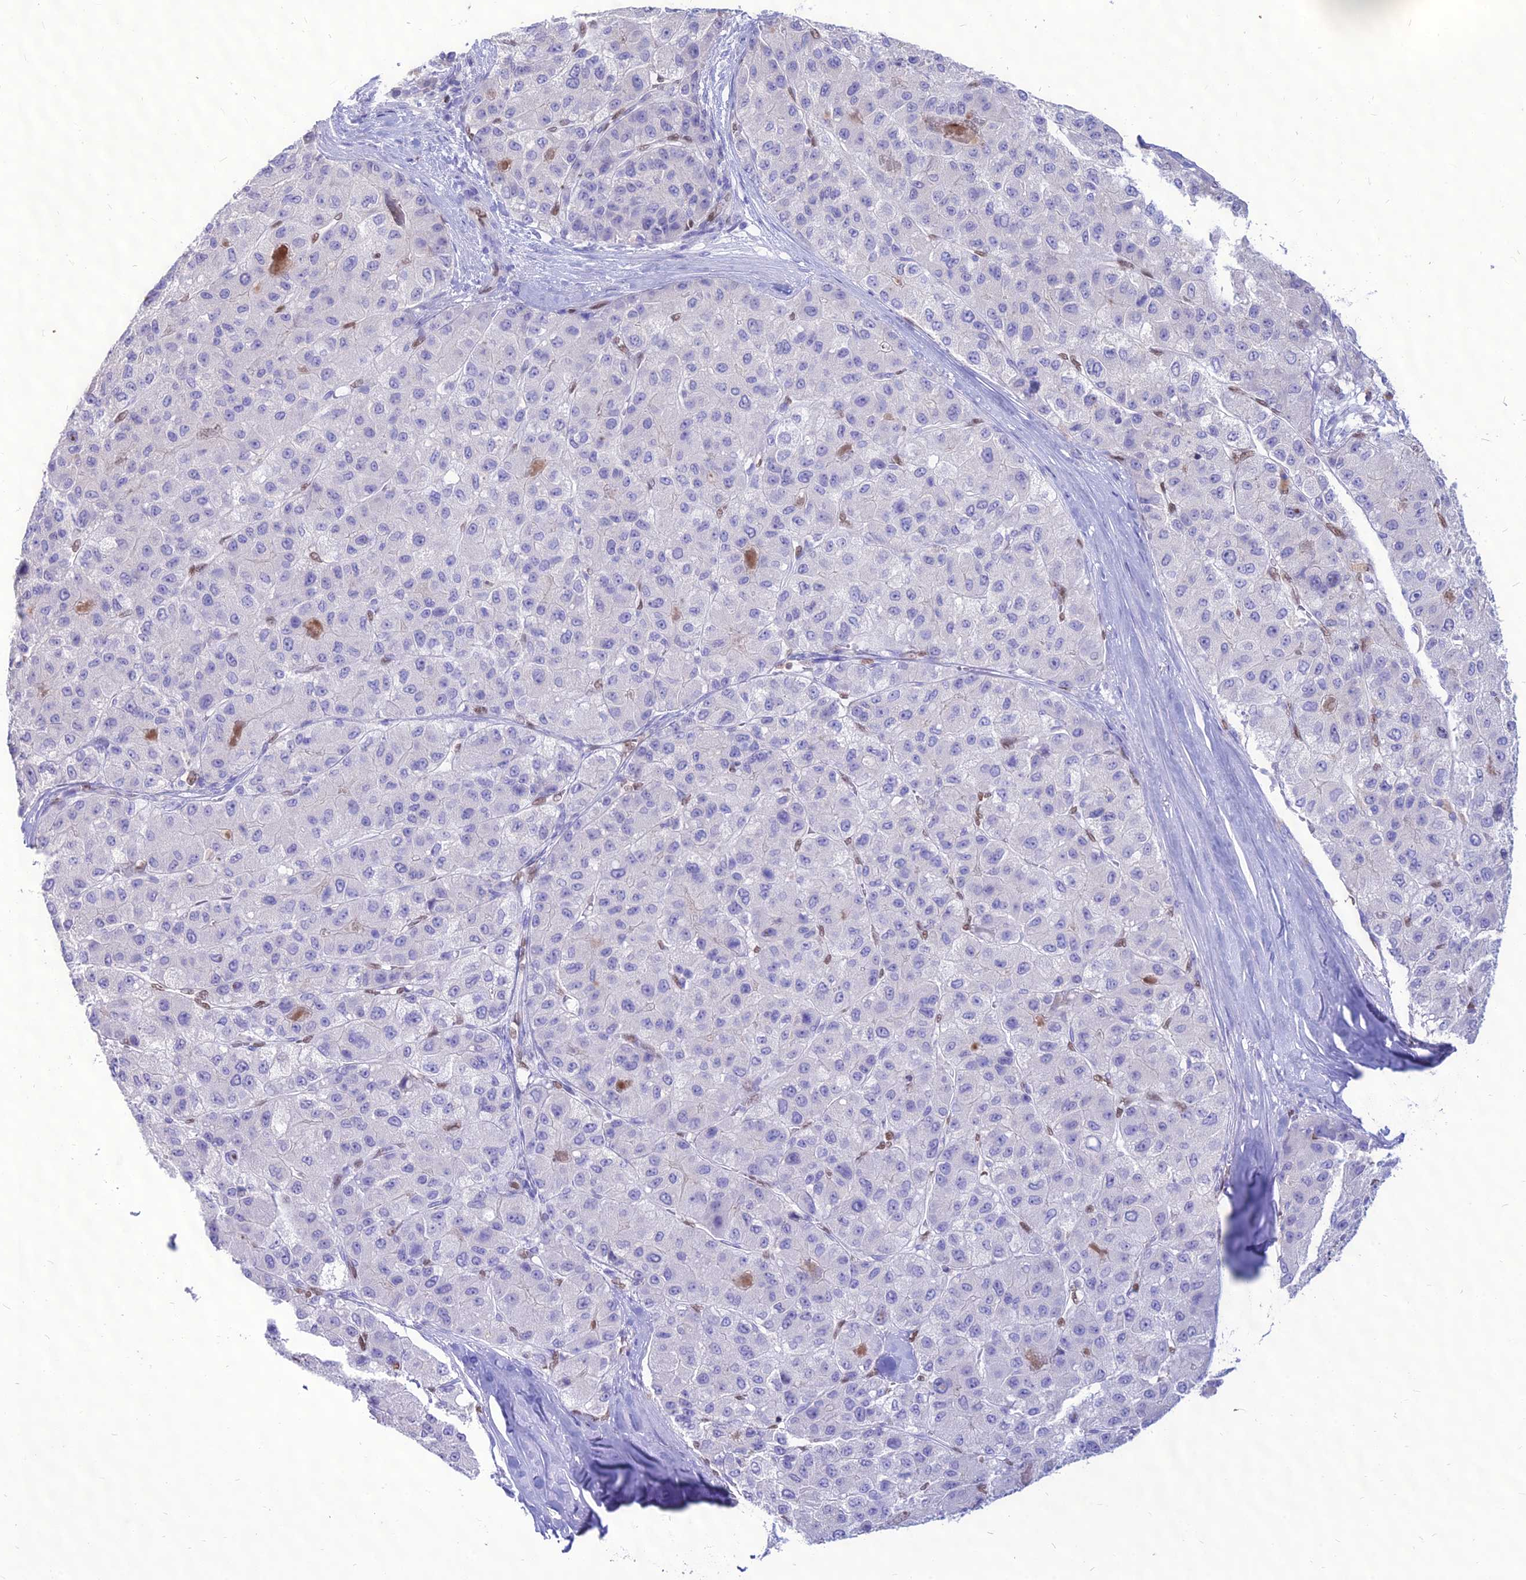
{"staining": {"intensity": "negative", "quantity": "none", "location": "none"}, "tissue": "liver cancer", "cell_type": "Tumor cells", "image_type": "cancer", "snomed": [{"axis": "morphology", "description": "Carcinoma, Hepatocellular, NOS"}, {"axis": "topography", "description": "Liver"}], "caption": "This is an immunohistochemistry photomicrograph of human liver cancer (hepatocellular carcinoma). There is no staining in tumor cells.", "gene": "NOVA2", "patient": {"sex": "male", "age": 80}}